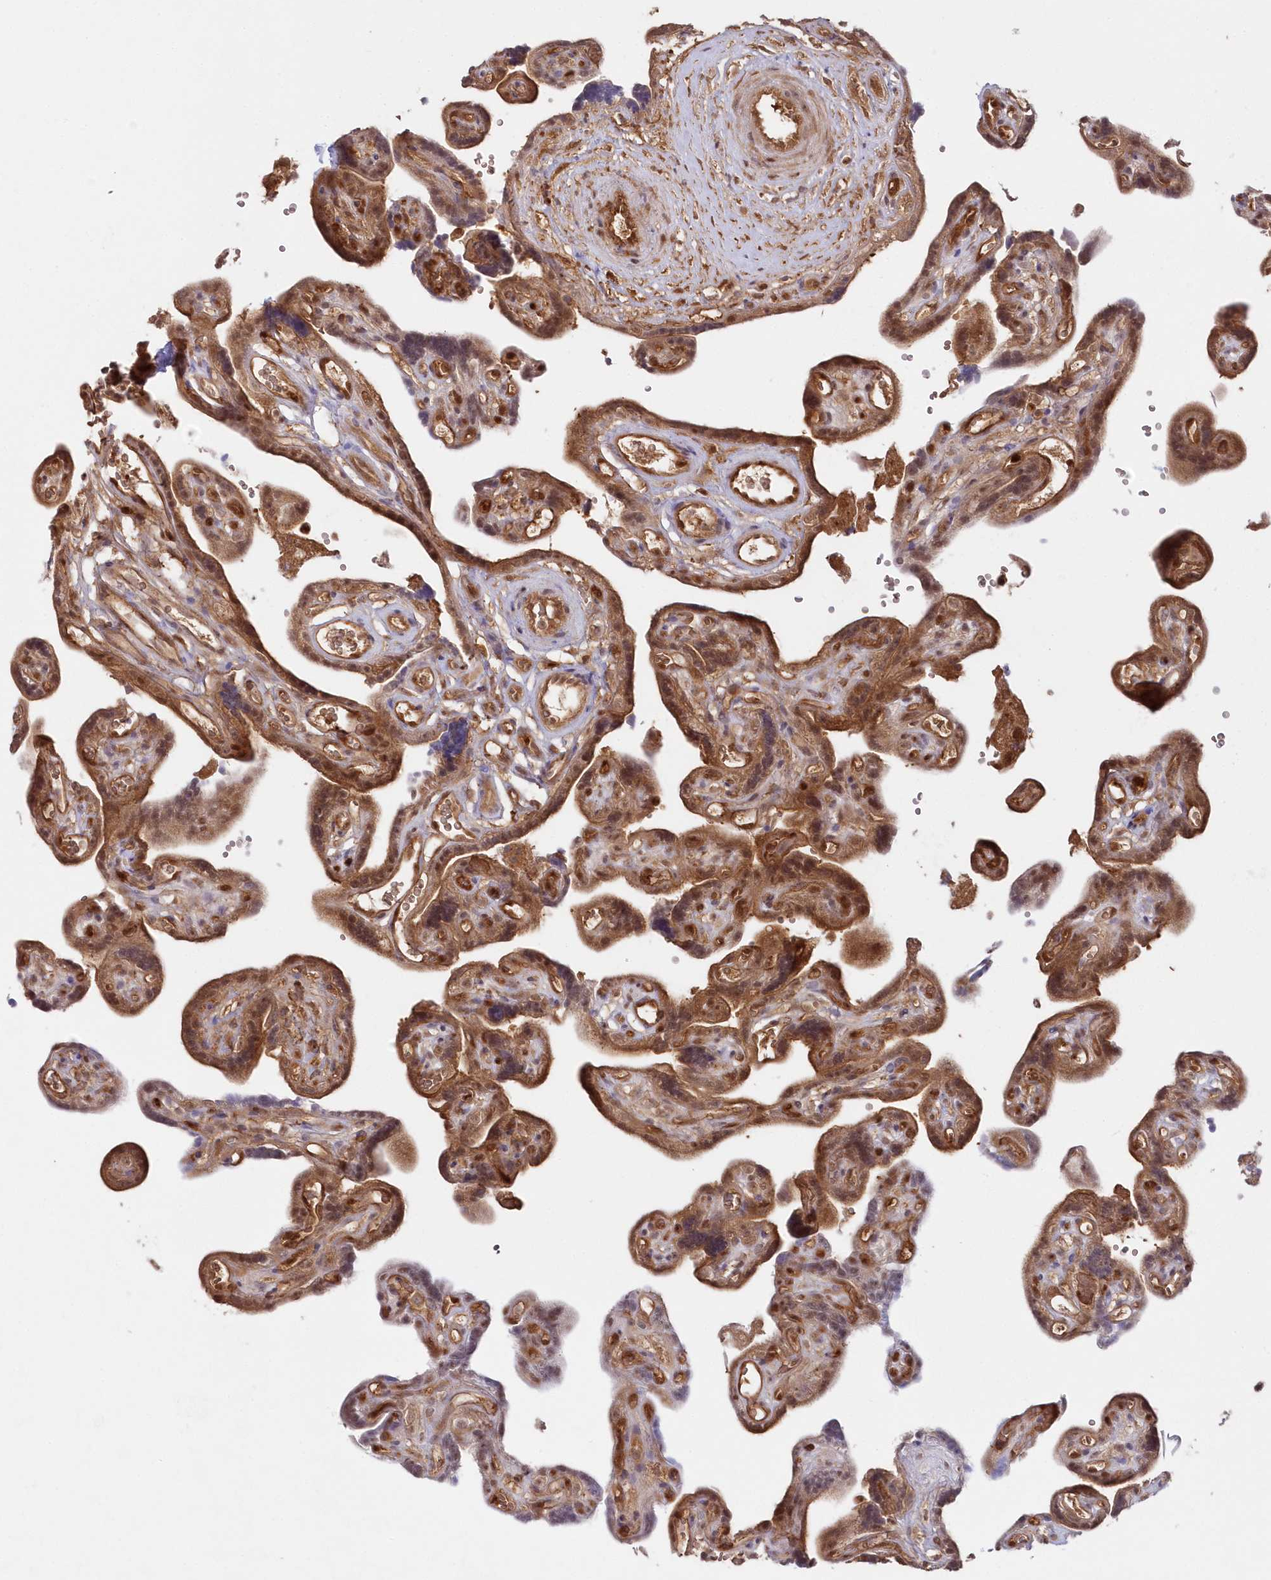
{"staining": {"intensity": "strong", "quantity": ">75%", "location": "cytoplasmic/membranous"}, "tissue": "placenta", "cell_type": "Decidual cells", "image_type": "normal", "snomed": [{"axis": "morphology", "description": "Normal tissue, NOS"}, {"axis": "topography", "description": "Placenta"}], "caption": "The photomicrograph exhibits immunohistochemical staining of normal placenta. There is strong cytoplasmic/membranous positivity is present in about >75% of decidual cells.", "gene": "GBE1", "patient": {"sex": "female", "age": 30}}